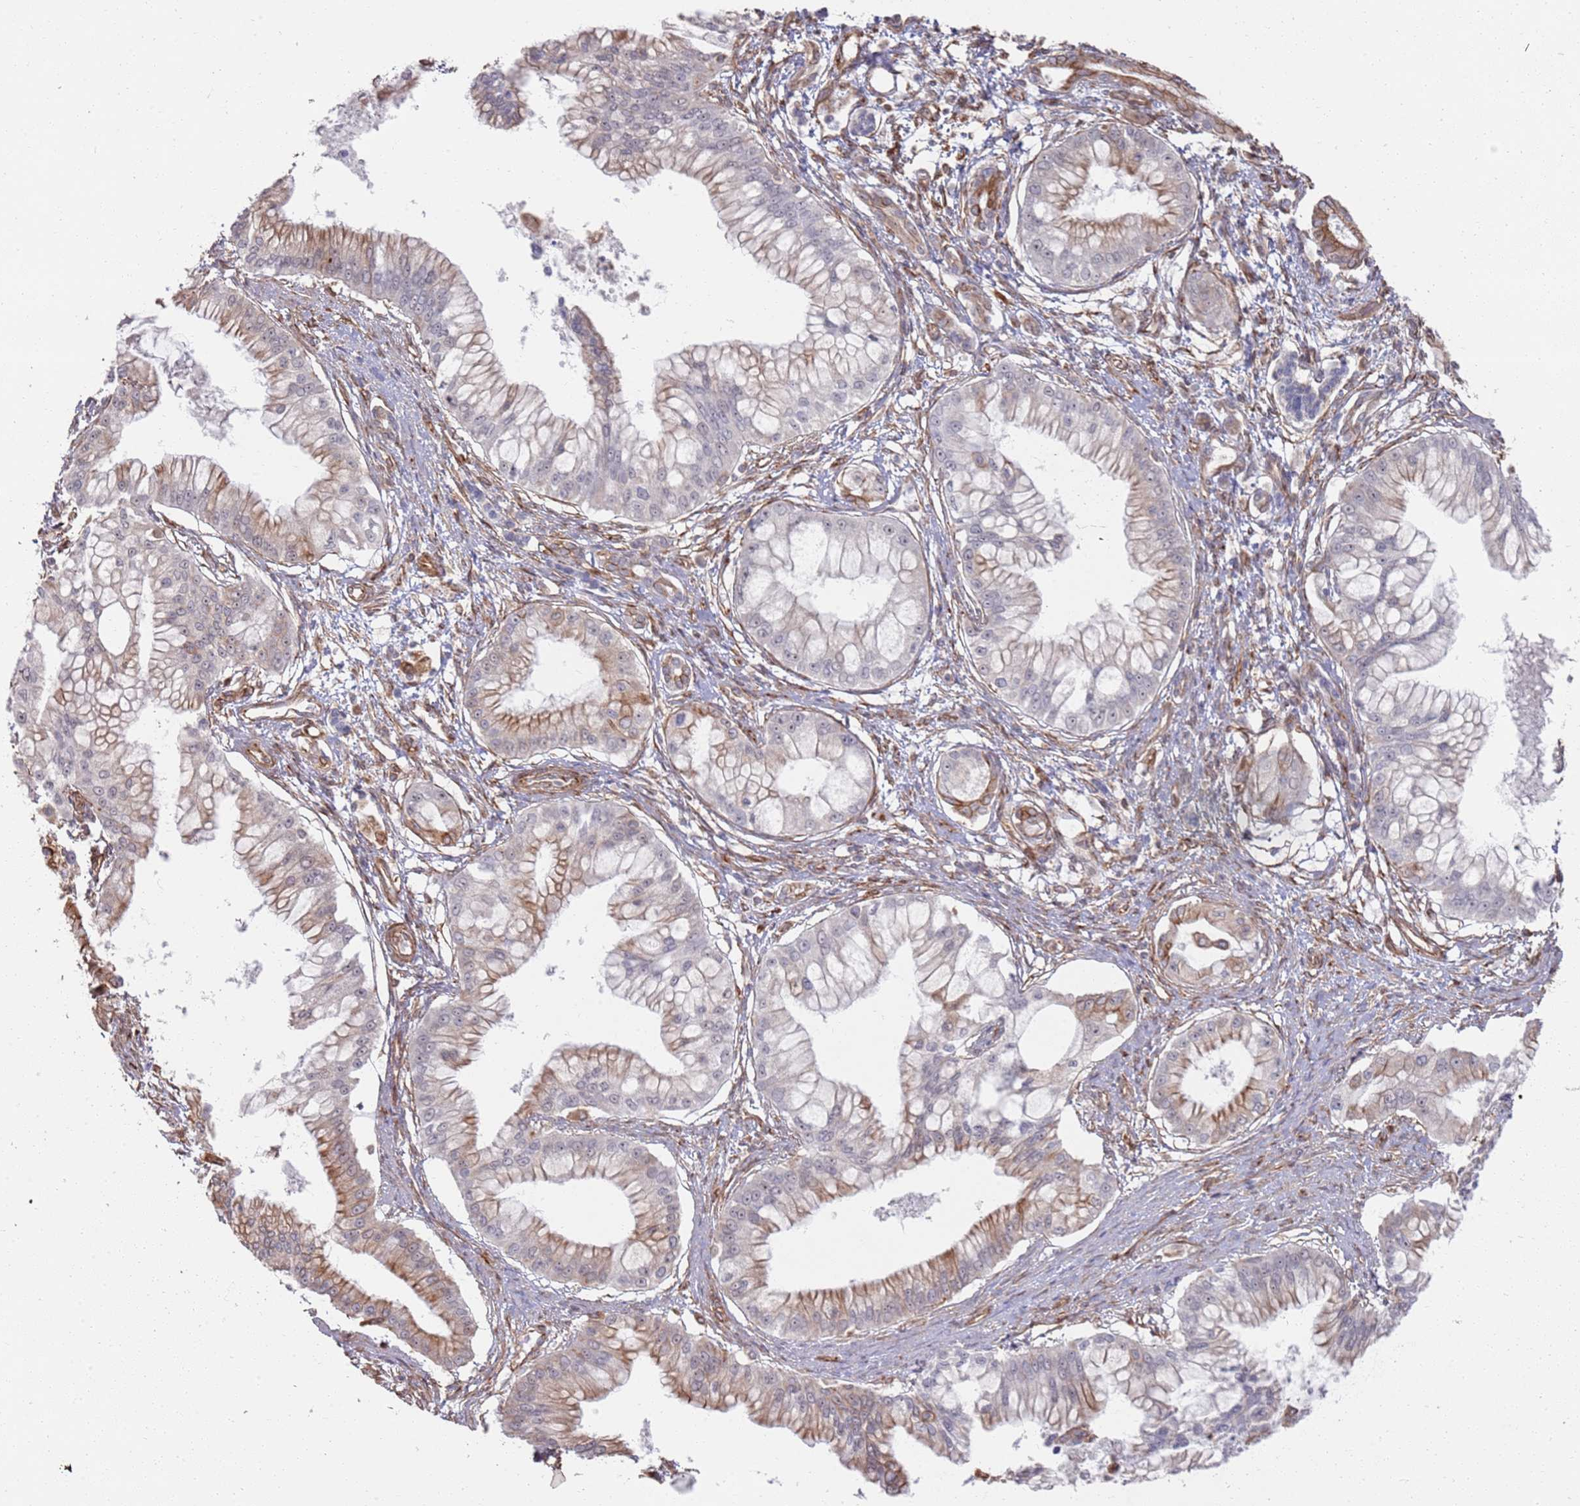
{"staining": {"intensity": "moderate", "quantity": "25%-75%", "location": "cytoplasmic/membranous"}, "tissue": "pancreatic cancer", "cell_type": "Tumor cells", "image_type": "cancer", "snomed": [{"axis": "morphology", "description": "Adenocarcinoma, NOS"}, {"axis": "topography", "description": "Pancreas"}], "caption": "Protein staining by immunohistochemistry displays moderate cytoplasmic/membranous staining in approximately 25%-75% of tumor cells in pancreatic cancer (adenocarcinoma).", "gene": "PHF21A", "patient": {"sex": "male", "age": 46}}